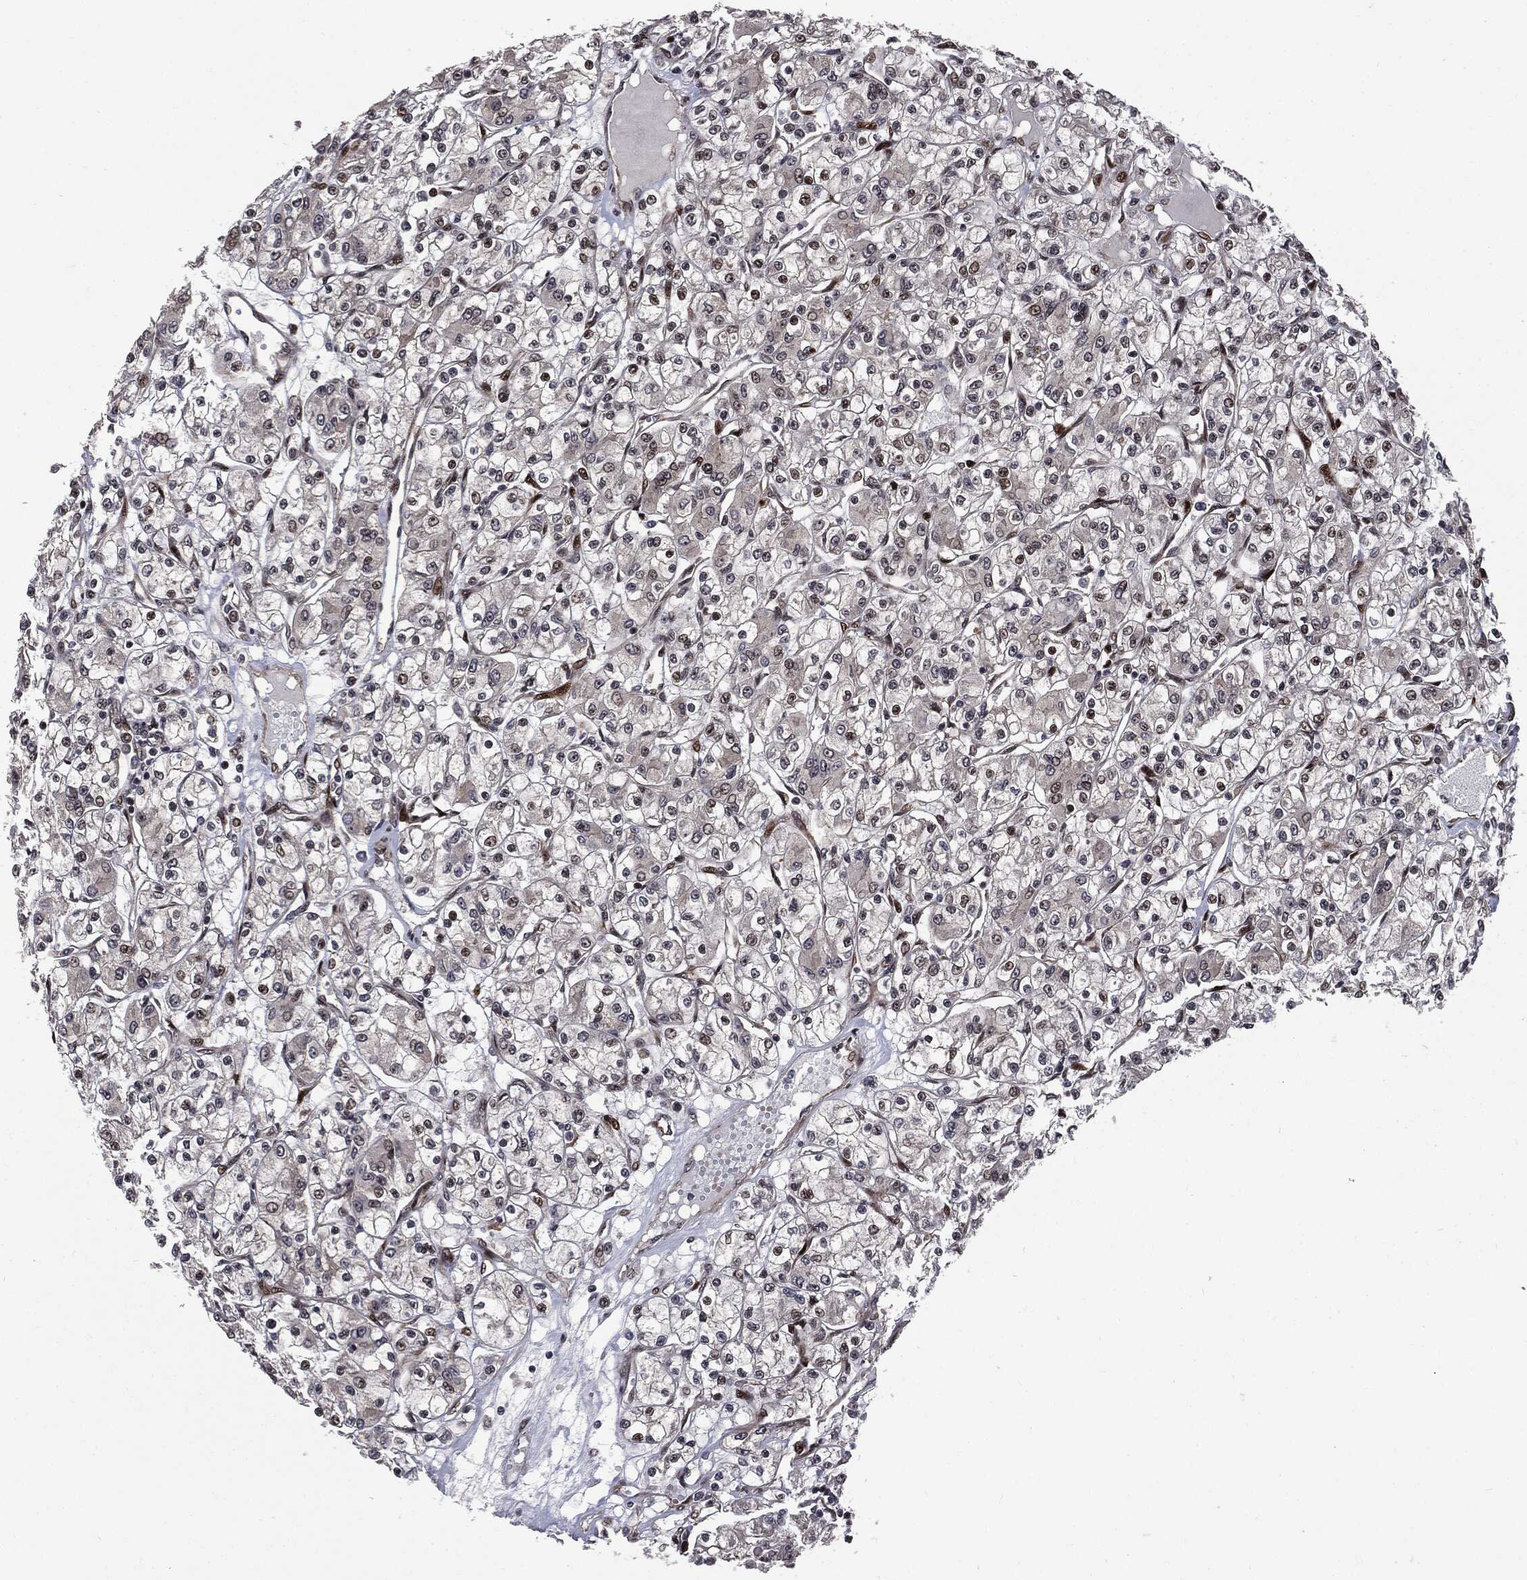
{"staining": {"intensity": "strong", "quantity": "<25%", "location": "nuclear"}, "tissue": "renal cancer", "cell_type": "Tumor cells", "image_type": "cancer", "snomed": [{"axis": "morphology", "description": "Adenocarcinoma, NOS"}, {"axis": "topography", "description": "Kidney"}], "caption": "High-power microscopy captured an immunohistochemistry (IHC) image of renal cancer (adenocarcinoma), revealing strong nuclear positivity in about <25% of tumor cells.", "gene": "SMAD4", "patient": {"sex": "female", "age": 59}}